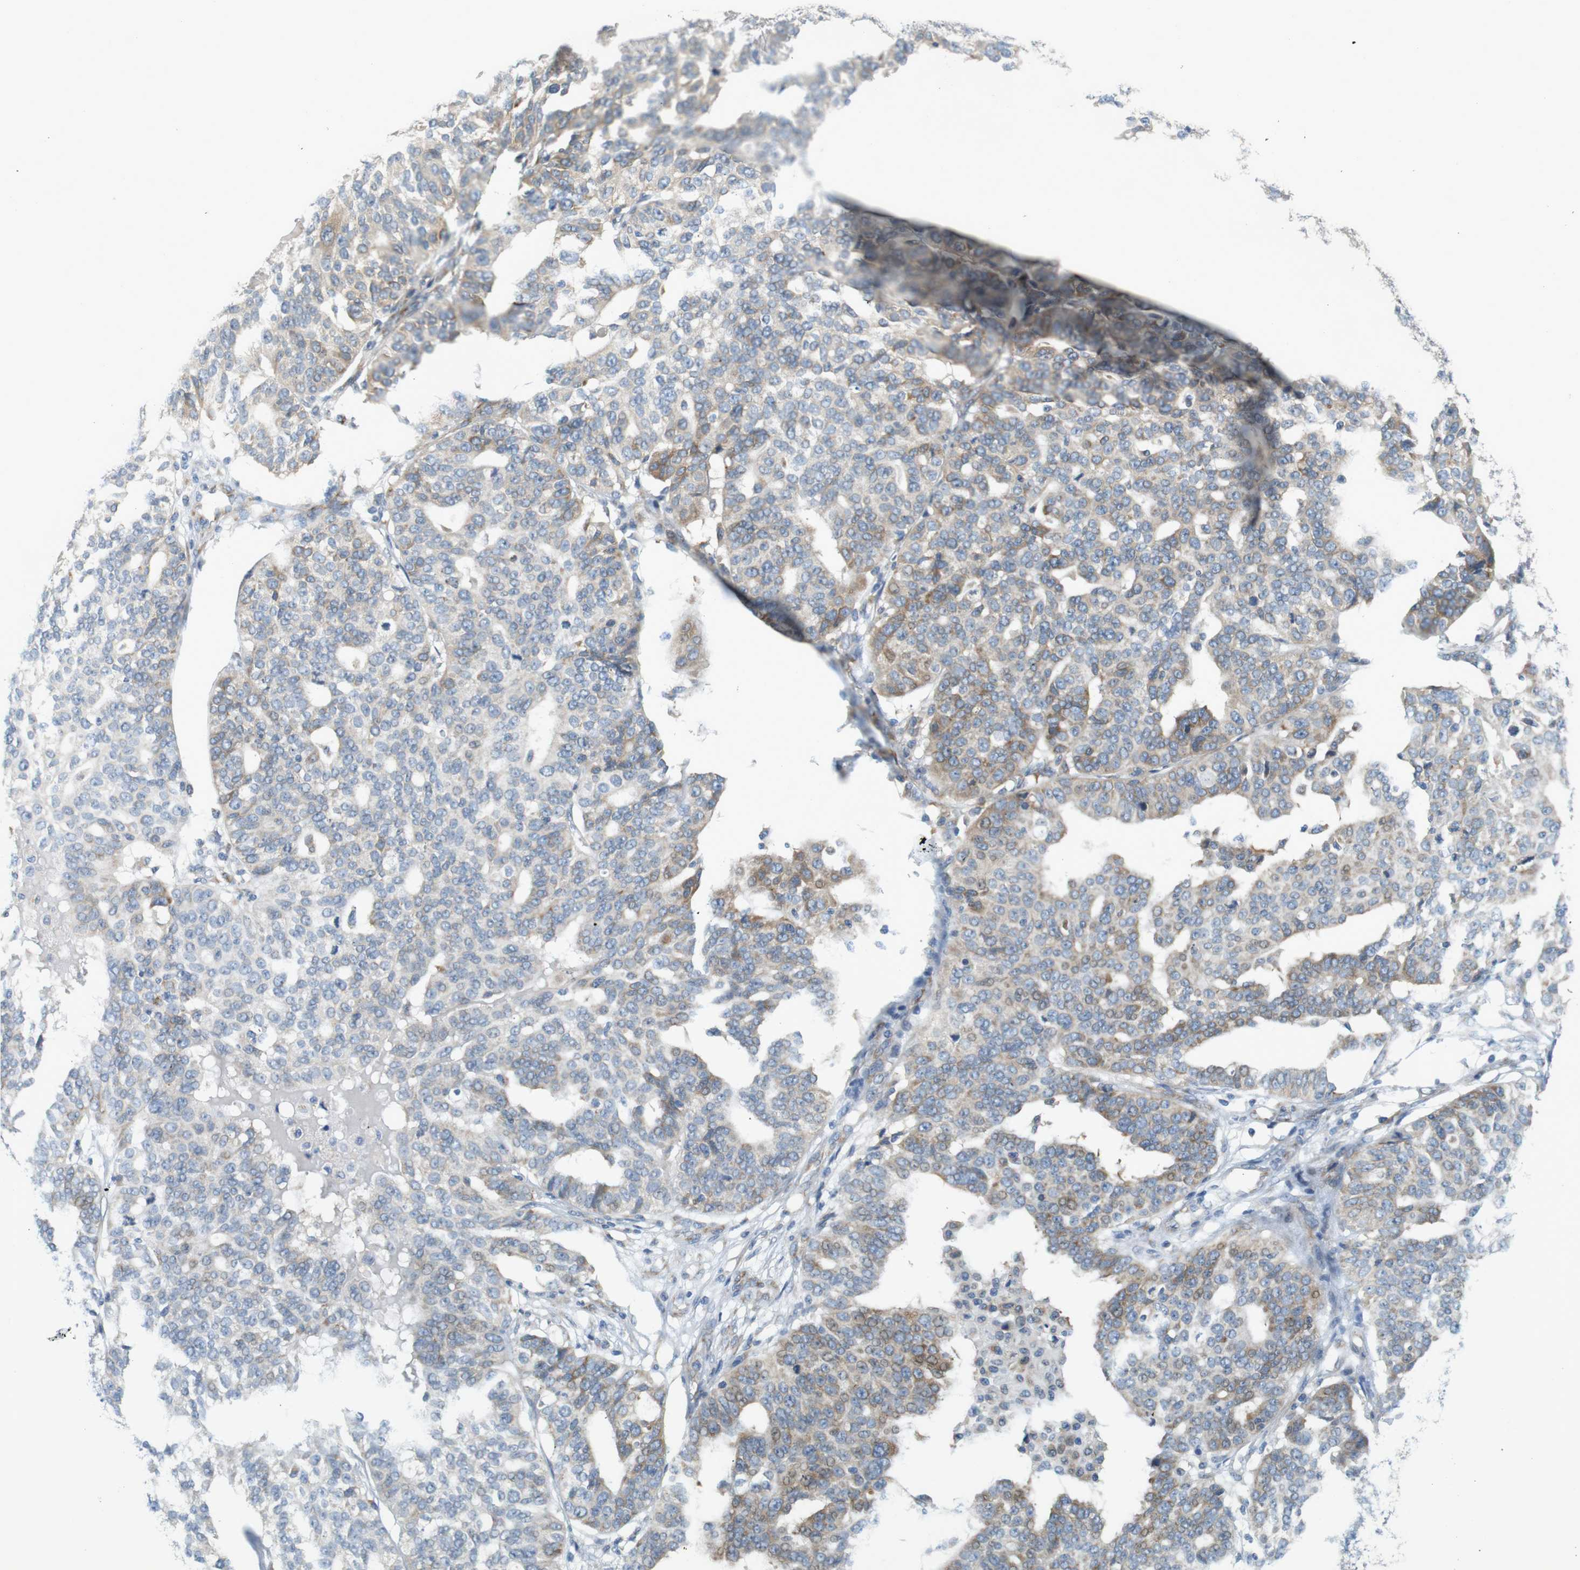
{"staining": {"intensity": "moderate", "quantity": "<25%", "location": "cytoplasmic/membranous"}, "tissue": "ovarian cancer", "cell_type": "Tumor cells", "image_type": "cancer", "snomed": [{"axis": "morphology", "description": "Cystadenocarcinoma, serous, NOS"}, {"axis": "topography", "description": "Ovary"}], "caption": "Brown immunohistochemical staining in human ovarian serous cystadenocarcinoma exhibits moderate cytoplasmic/membranous expression in about <25% of tumor cells.", "gene": "GJC3", "patient": {"sex": "female", "age": 59}}